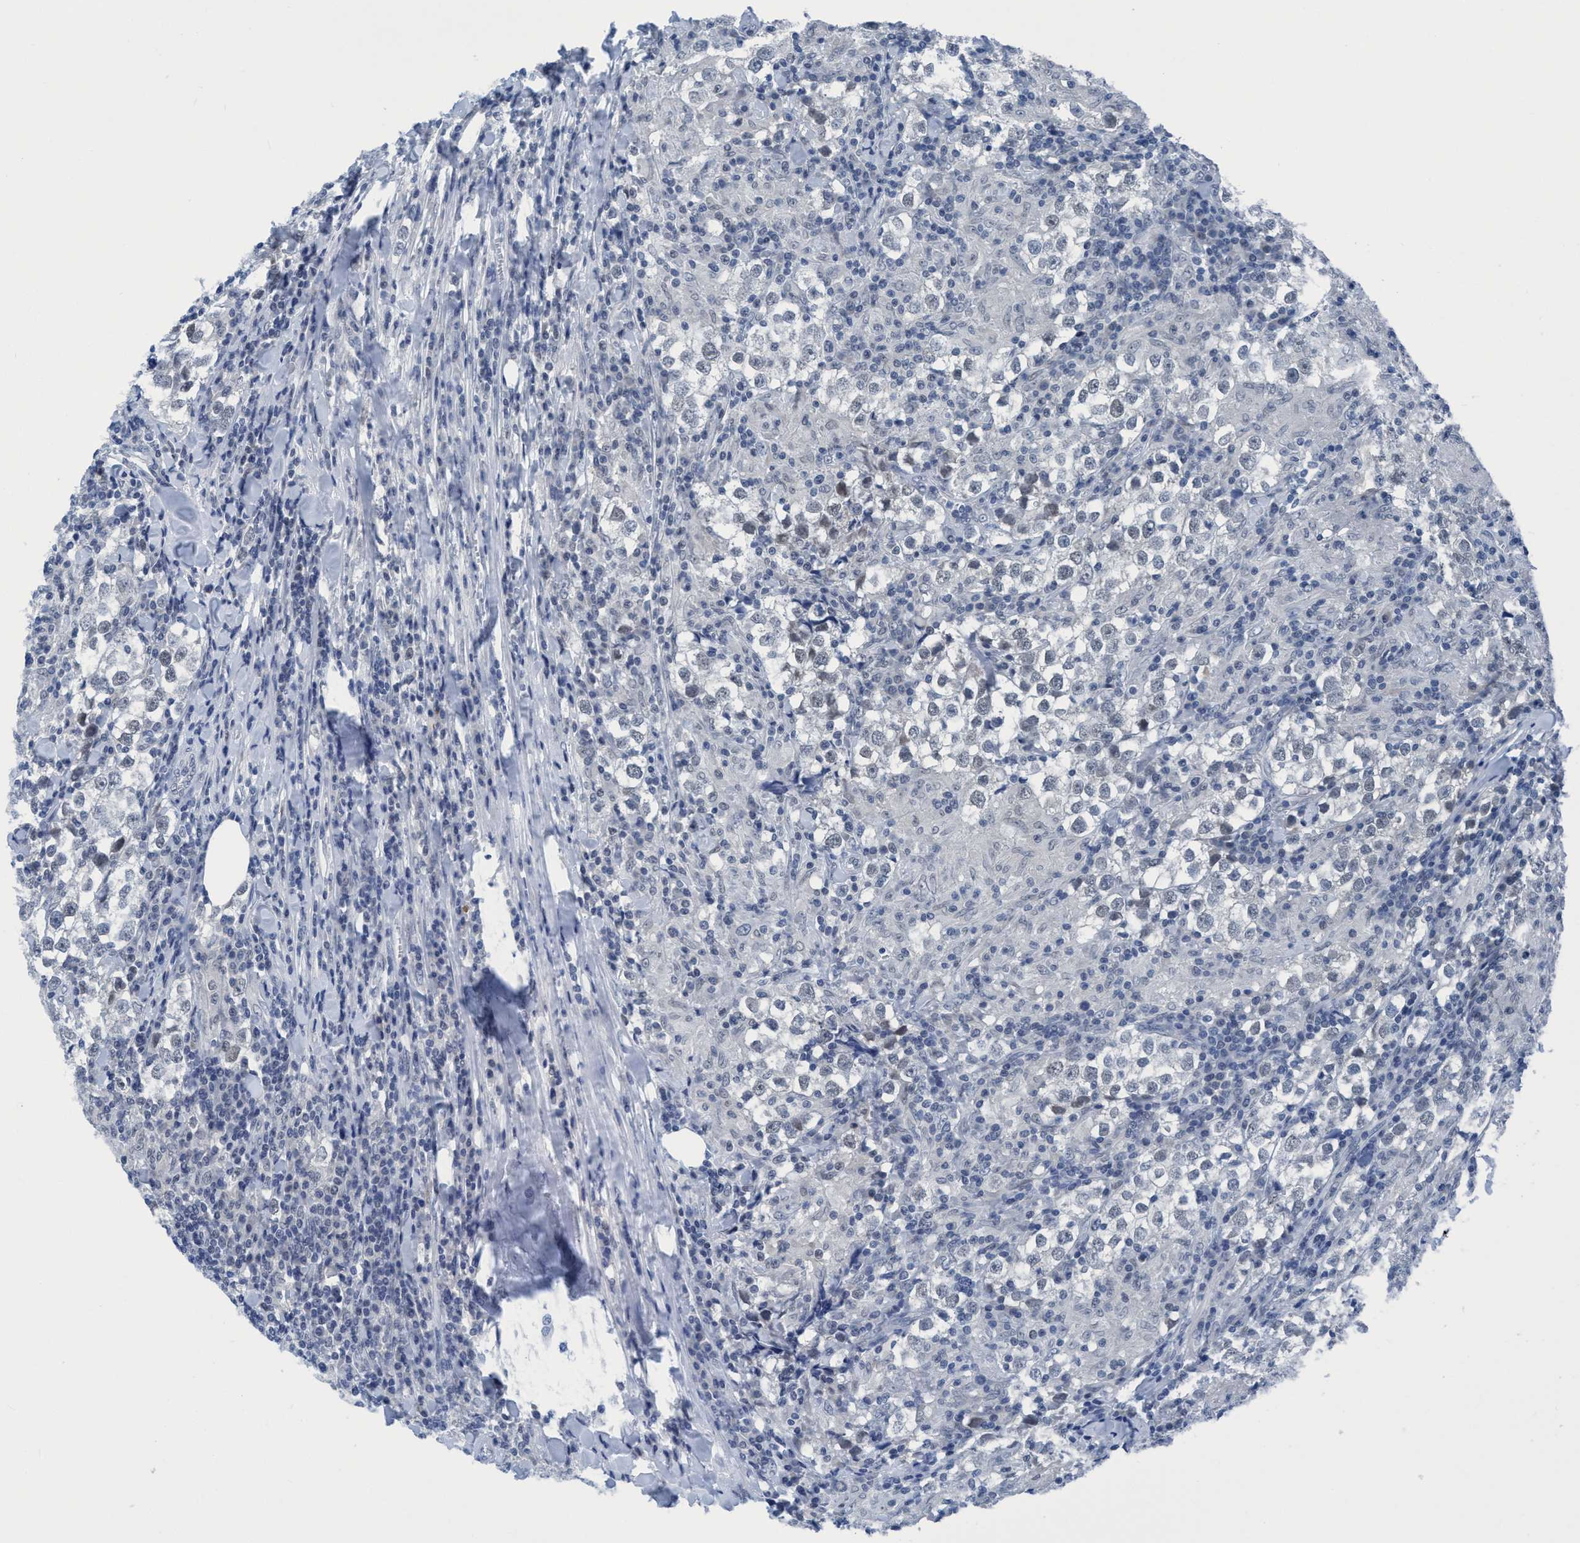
{"staining": {"intensity": "negative", "quantity": "none", "location": "none"}, "tissue": "testis cancer", "cell_type": "Tumor cells", "image_type": "cancer", "snomed": [{"axis": "morphology", "description": "Seminoma, NOS"}, {"axis": "morphology", "description": "Carcinoma, Embryonal, NOS"}, {"axis": "topography", "description": "Testis"}], "caption": "Testis cancer (embryonal carcinoma) was stained to show a protein in brown. There is no significant staining in tumor cells.", "gene": "DNAI1", "patient": {"sex": "male", "age": 36}}